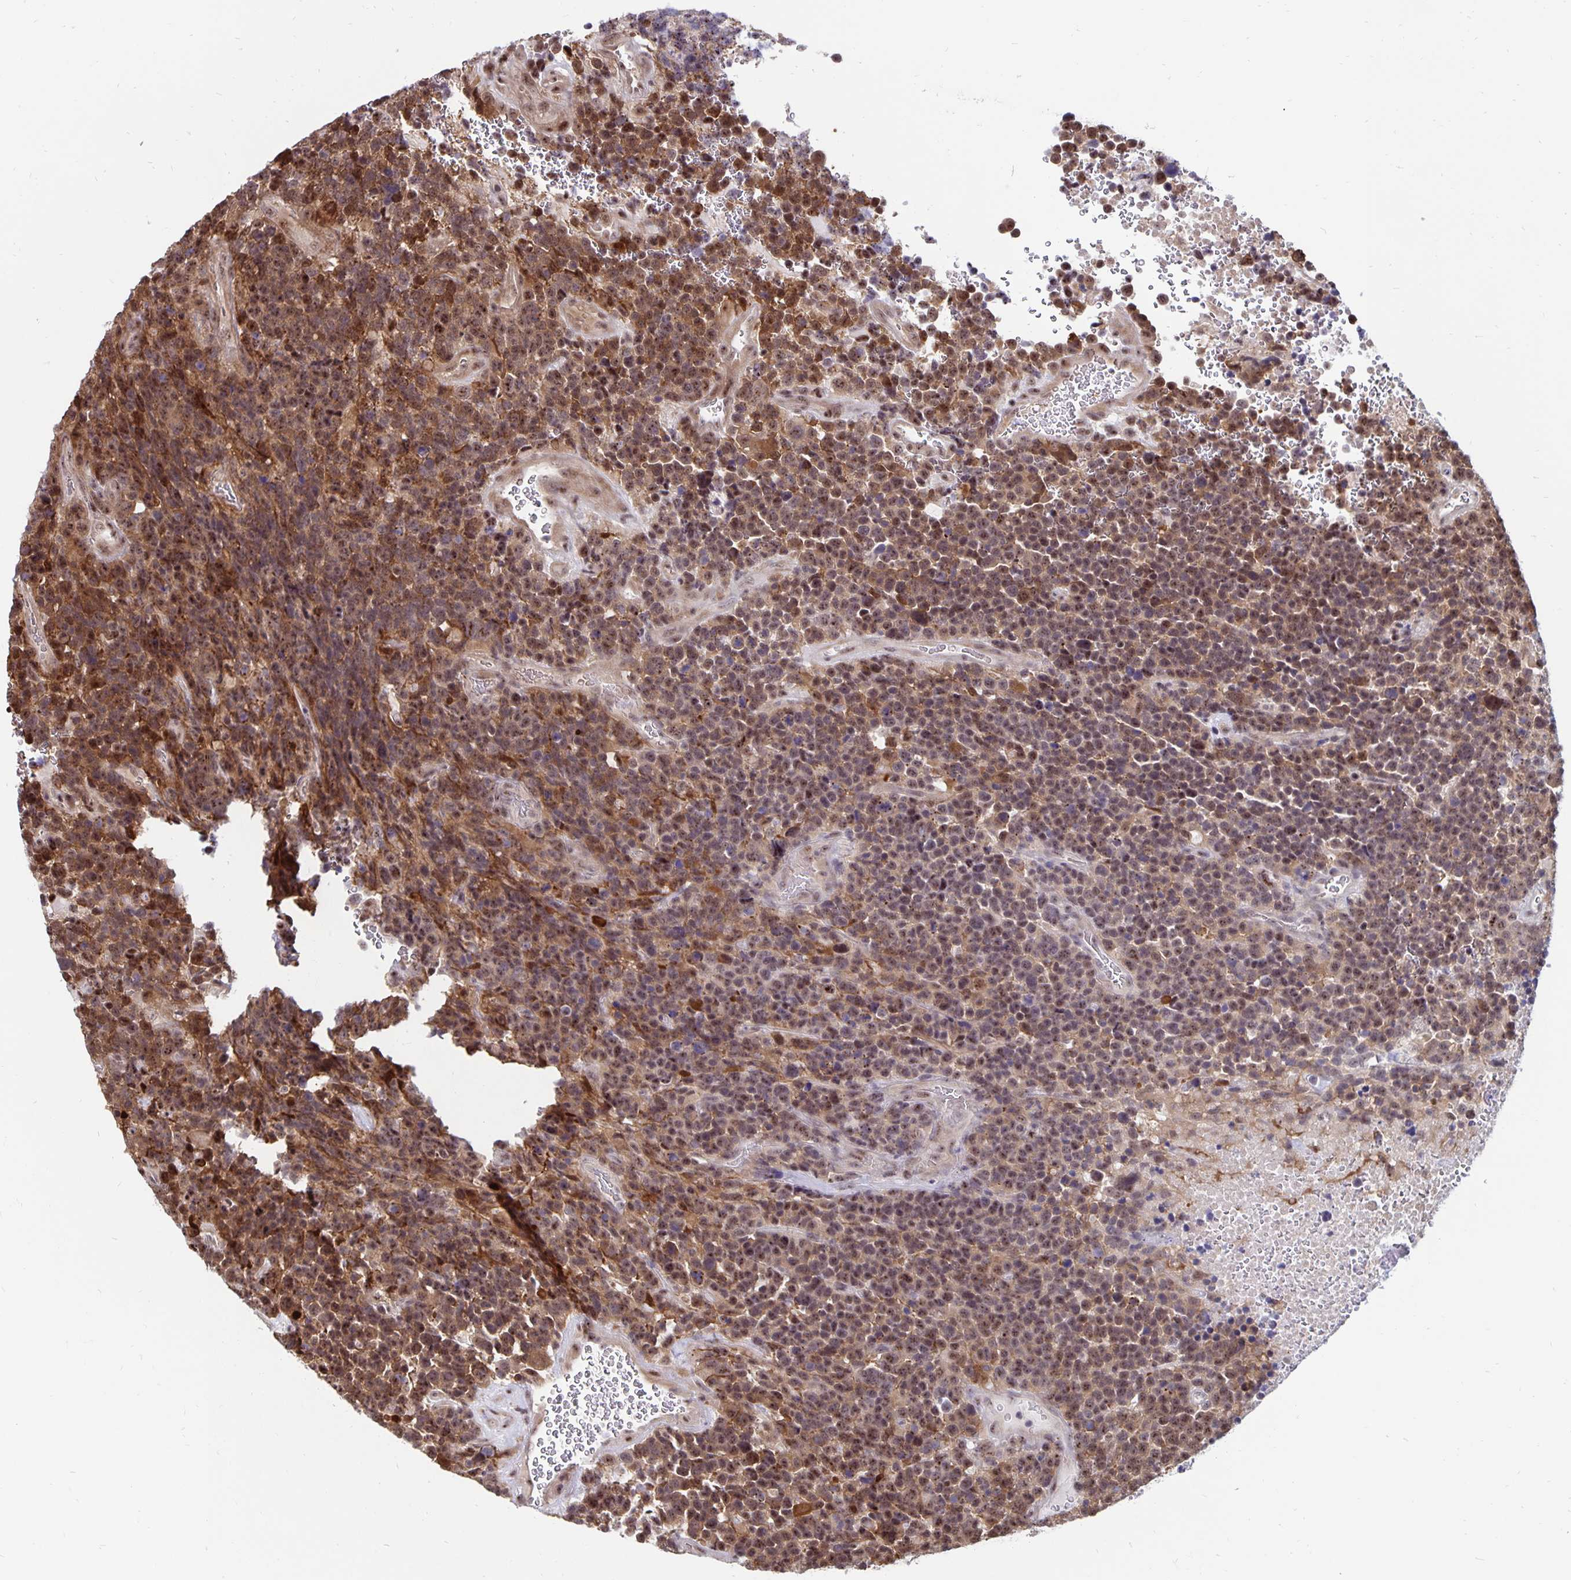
{"staining": {"intensity": "moderate", "quantity": ">75%", "location": "nuclear"}, "tissue": "glioma", "cell_type": "Tumor cells", "image_type": "cancer", "snomed": [{"axis": "morphology", "description": "Glioma, malignant, High grade"}, {"axis": "topography", "description": "Brain"}], "caption": "A high-resolution histopathology image shows immunohistochemistry (IHC) staining of glioma, which reveals moderate nuclear positivity in about >75% of tumor cells.", "gene": "EXOC6B", "patient": {"sex": "male", "age": 33}}